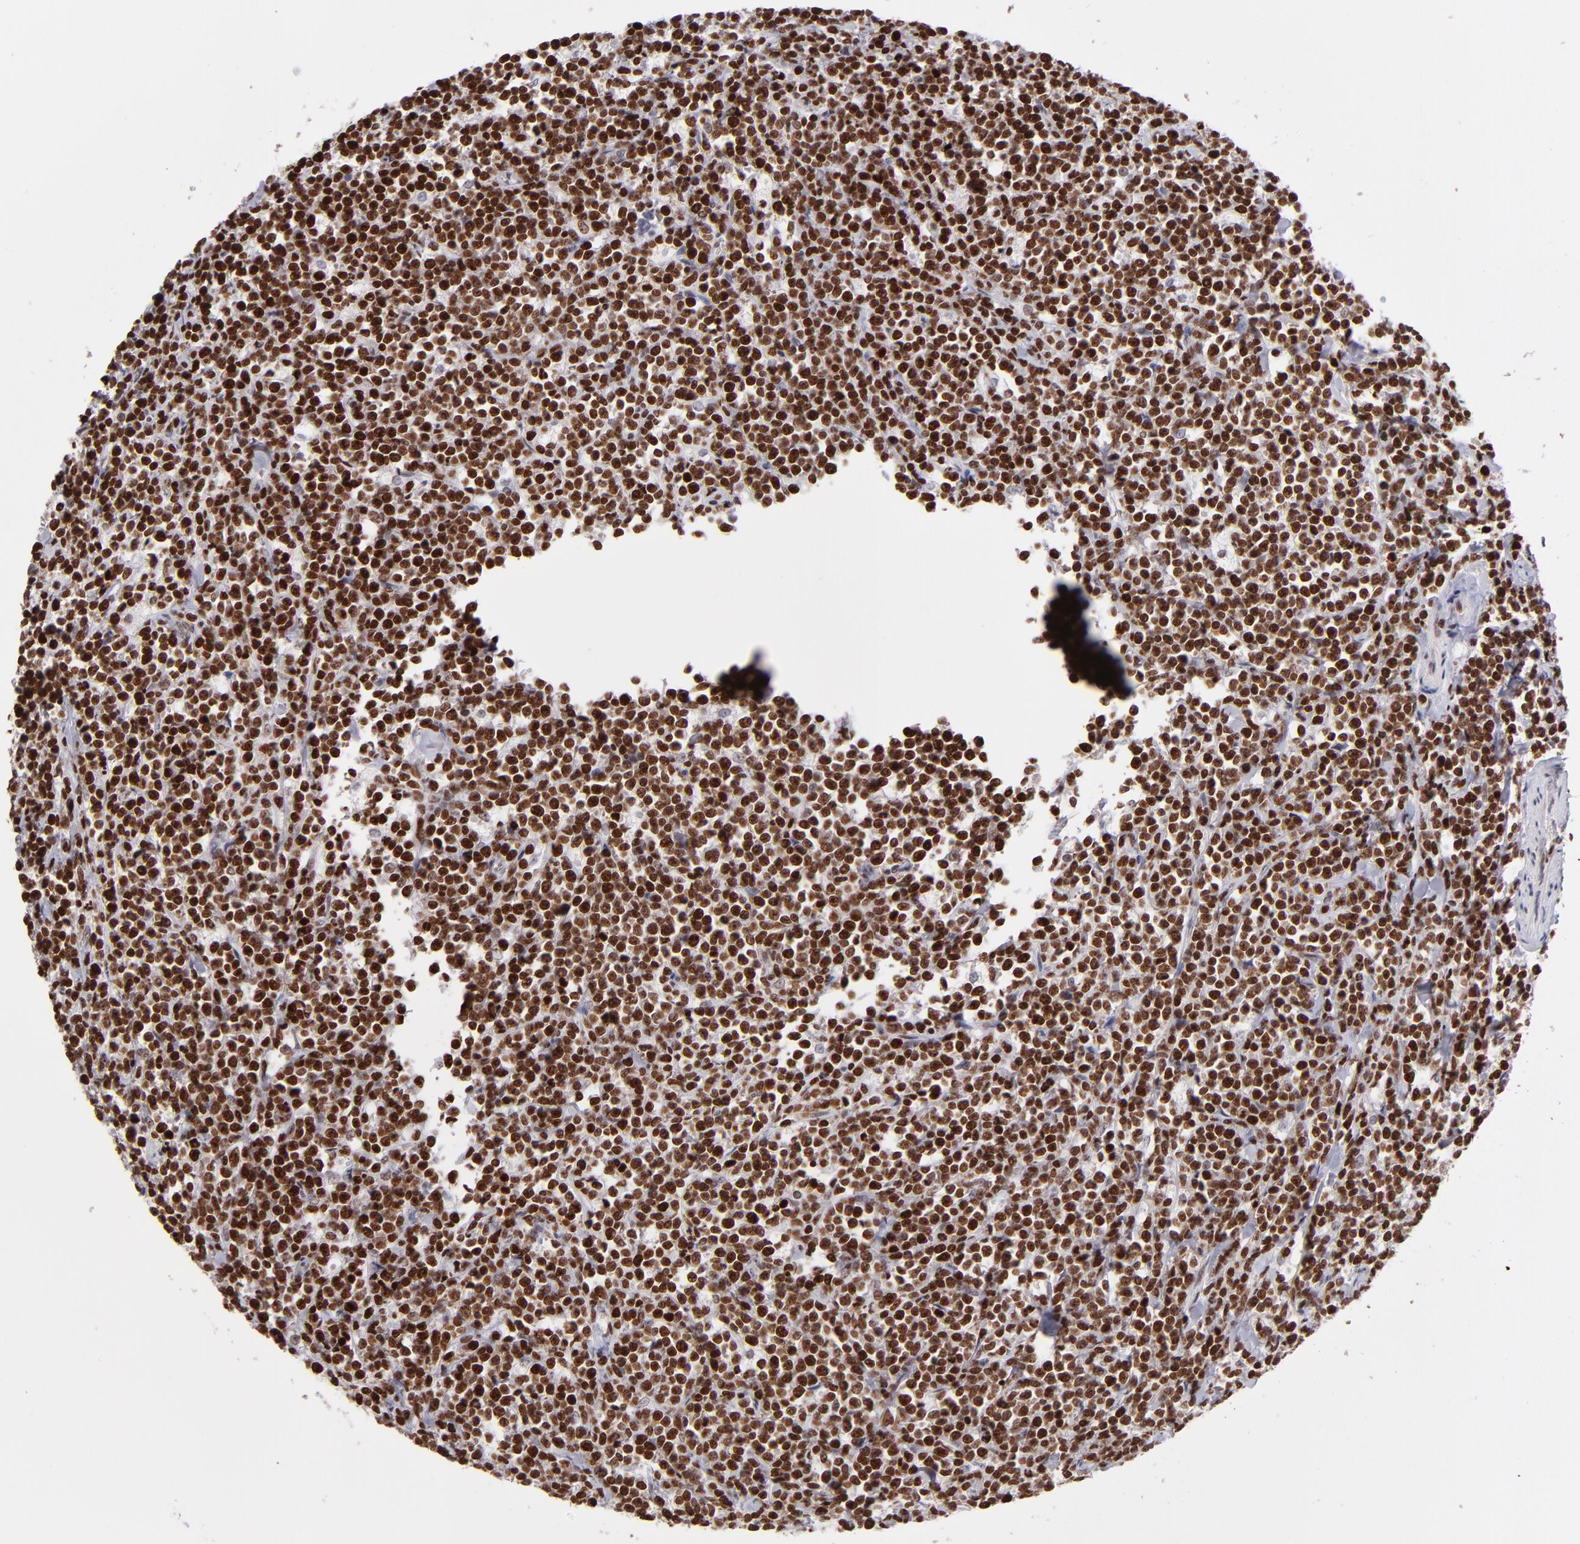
{"staining": {"intensity": "strong", "quantity": ">75%", "location": "nuclear"}, "tissue": "lymphoma", "cell_type": "Tumor cells", "image_type": "cancer", "snomed": [{"axis": "morphology", "description": "Malignant lymphoma, non-Hodgkin's type, High grade"}, {"axis": "topography", "description": "Small intestine"}, {"axis": "topography", "description": "Colon"}], "caption": "The immunohistochemical stain highlights strong nuclear expression in tumor cells of lymphoma tissue.", "gene": "POLA1", "patient": {"sex": "male", "age": 8}}